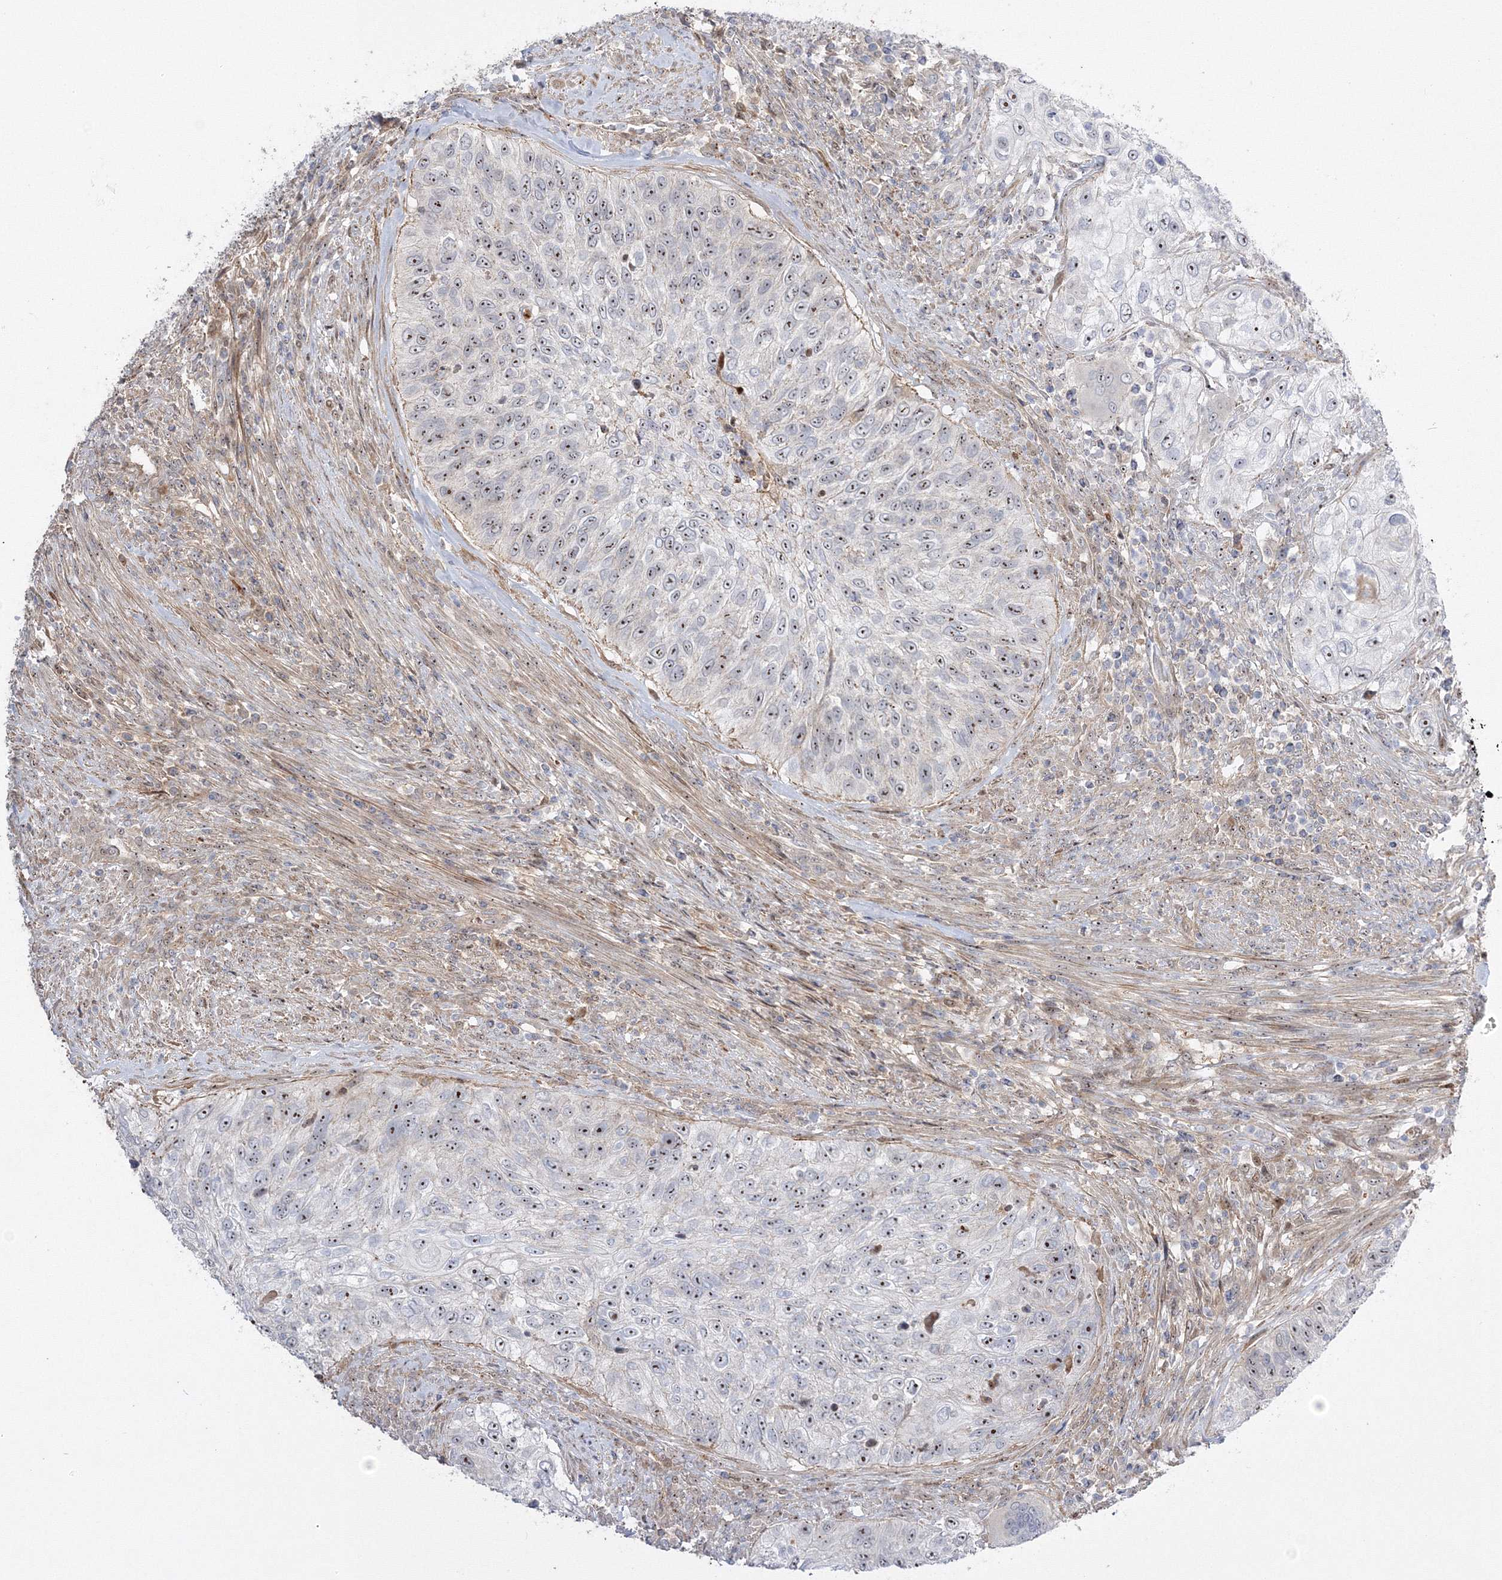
{"staining": {"intensity": "moderate", "quantity": ">75%", "location": "nuclear"}, "tissue": "urothelial cancer", "cell_type": "Tumor cells", "image_type": "cancer", "snomed": [{"axis": "morphology", "description": "Urothelial carcinoma, High grade"}, {"axis": "topography", "description": "Urinary bladder"}], "caption": "The immunohistochemical stain labels moderate nuclear expression in tumor cells of urothelial carcinoma (high-grade) tissue.", "gene": "NPM3", "patient": {"sex": "female", "age": 60}}